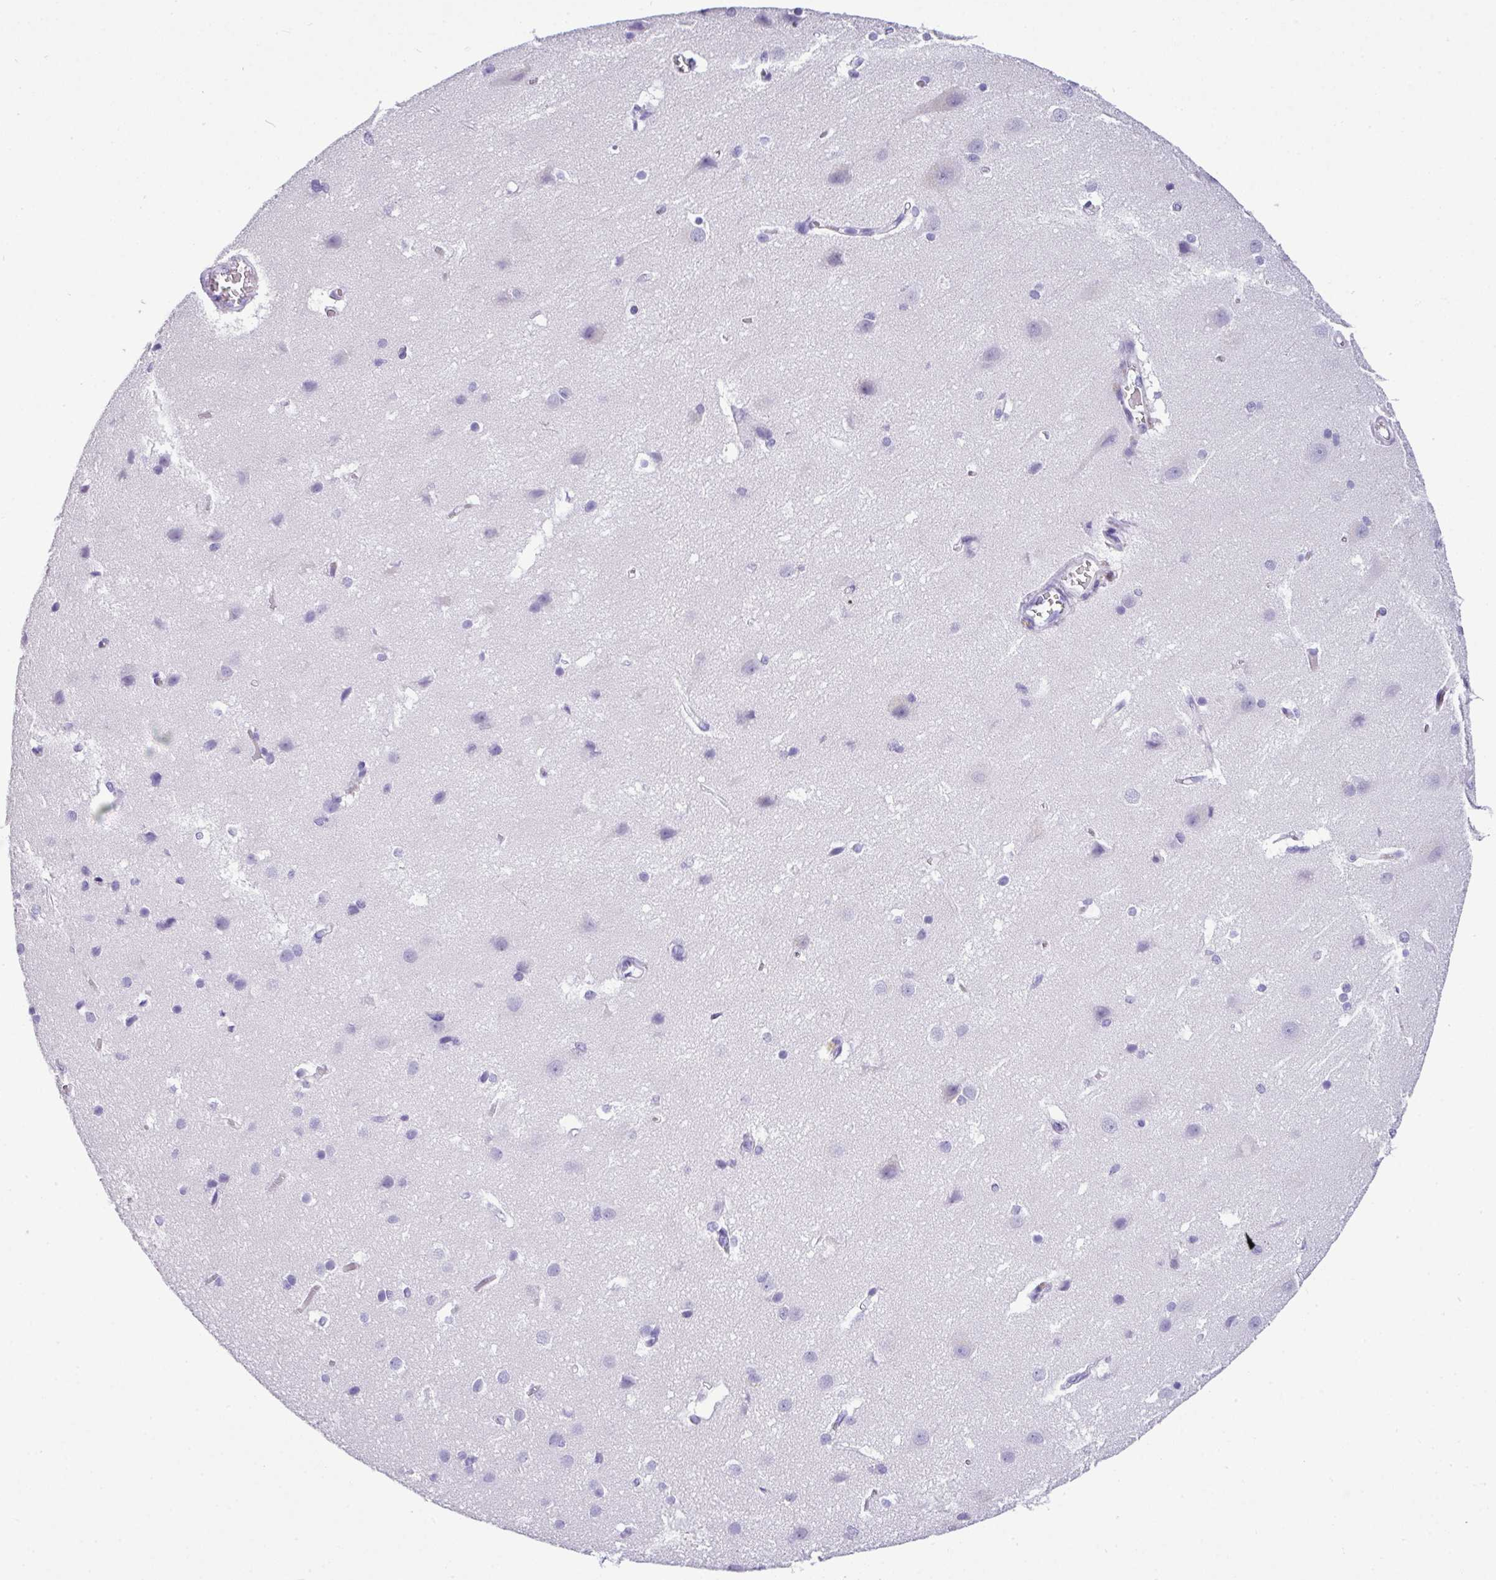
{"staining": {"intensity": "negative", "quantity": "none", "location": "none"}, "tissue": "cerebral cortex", "cell_type": "Endothelial cells", "image_type": "normal", "snomed": [{"axis": "morphology", "description": "Normal tissue, NOS"}, {"axis": "topography", "description": "Cerebral cortex"}], "caption": "Photomicrograph shows no protein staining in endothelial cells of normal cerebral cortex.", "gene": "MUC21", "patient": {"sex": "male", "age": 37}}